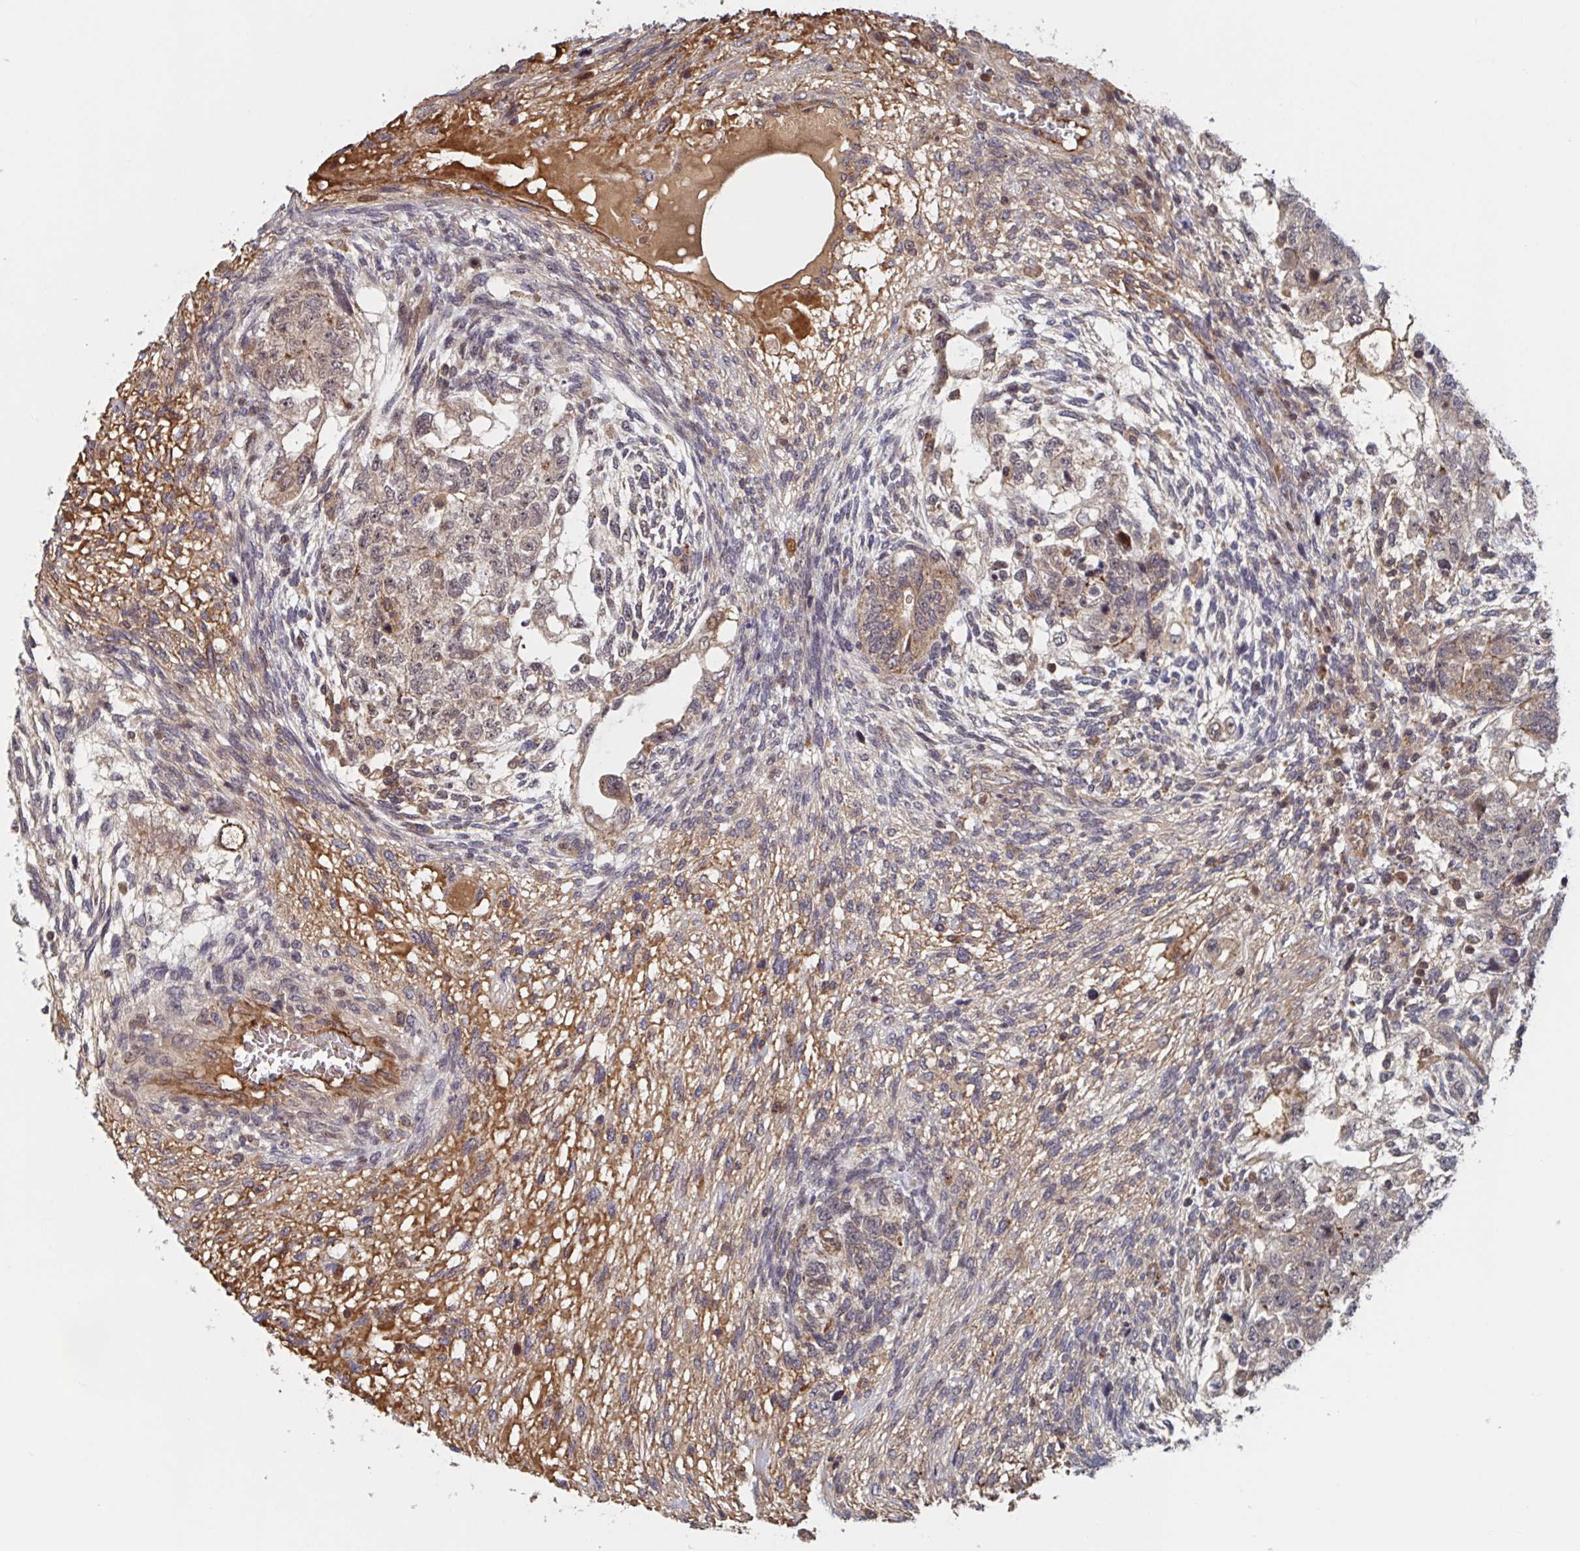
{"staining": {"intensity": "moderate", "quantity": "<25%", "location": "nuclear"}, "tissue": "testis cancer", "cell_type": "Tumor cells", "image_type": "cancer", "snomed": [{"axis": "morphology", "description": "Normal tissue, NOS"}, {"axis": "morphology", "description": "Carcinoma, Embryonal, NOS"}, {"axis": "topography", "description": "Testis"}], "caption": "Moderate nuclear positivity for a protein is seen in approximately <25% of tumor cells of testis embryonal carcinoma using immunohistochemistry (IHC).", "gene": "DHRS12", "patient": {"sex": "male", "age": 36}}